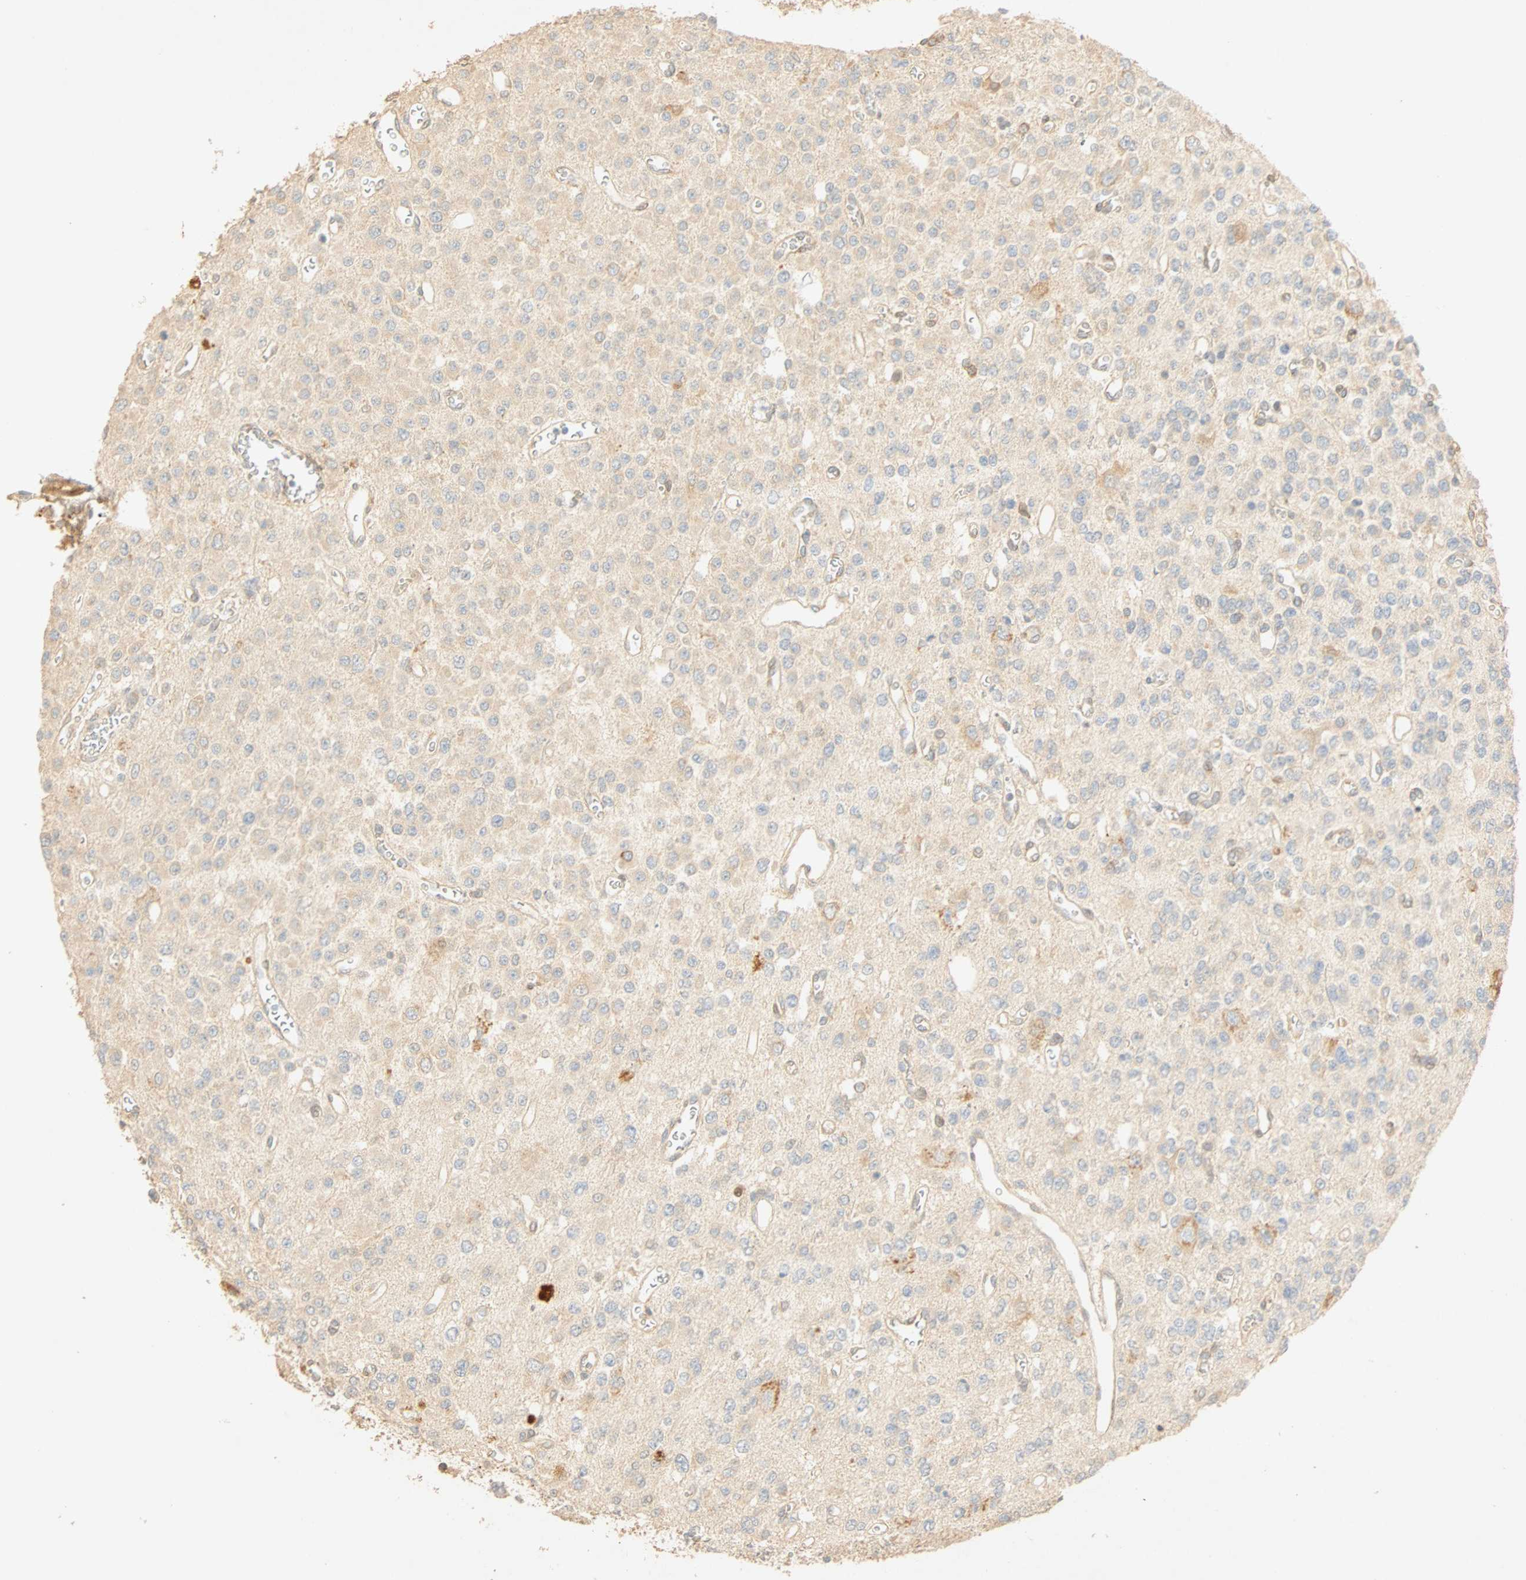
{"staining": {"intensity": "weak", "quantity": "<25%", "location": "cytoplasmic/membranous"}, "tissue": "glioma", "cell_type": "Tumor cells", "image_type": "cancer", "snomed": [{"axis": "morphology", "description": "Glioma, malignant, Low grade"}, {"axis": "topography", "description": "Brain"}], "caption": "Immunohistochemistry (IHC) of human glioma demonstrates no expression in tumor cells.", "gene": "SELENBP1", "patient": {"sex": "male", "age": 38}}